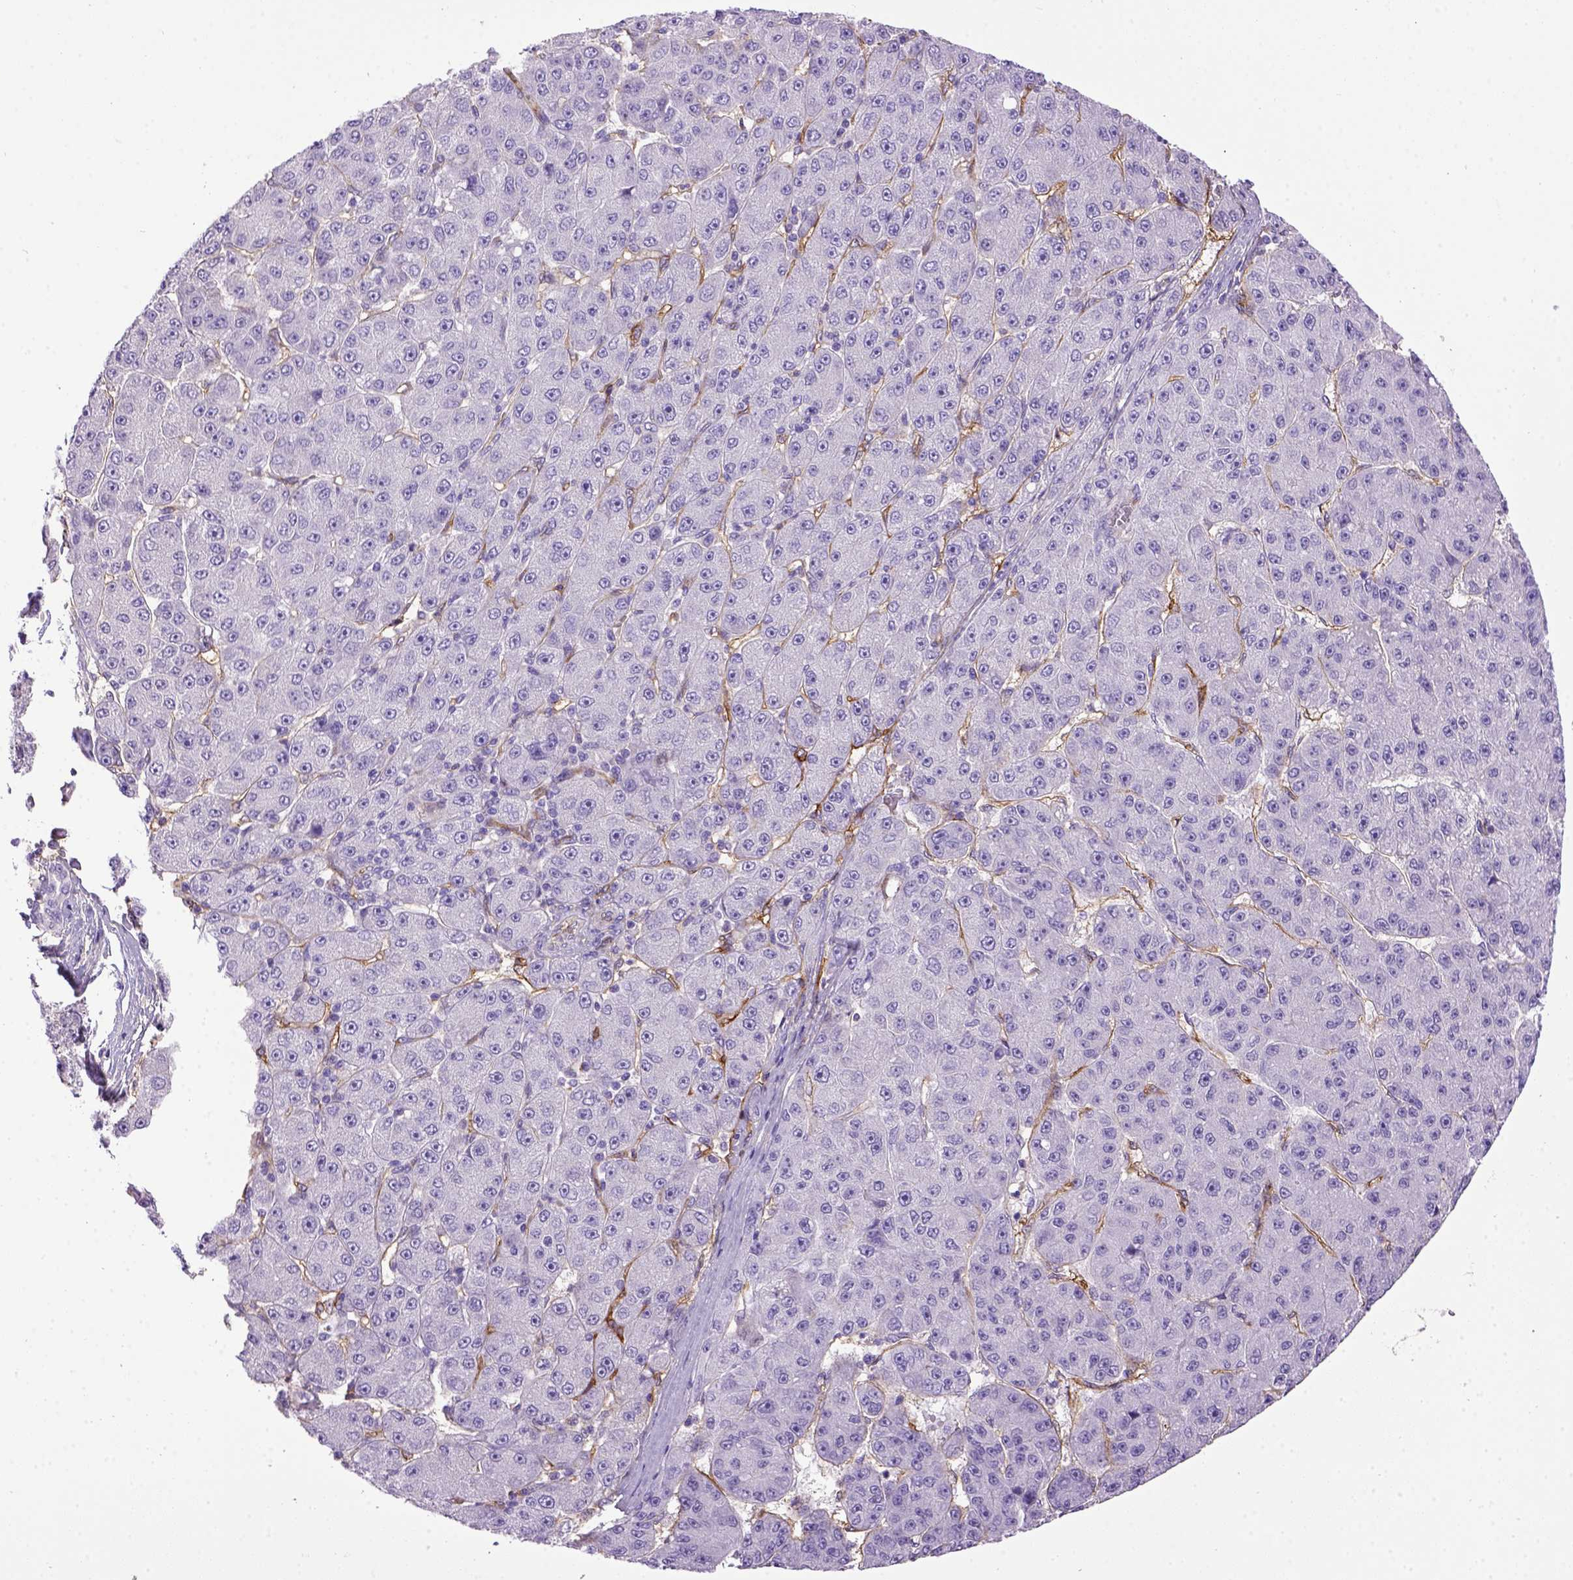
{"staining": {"intensity": "negative", "quantity": "none", "location": "none"}, "tissue": "liver cancer", "cell_type": "Tumor cells", "image_type": "cancer", "snomed": [{"axis": "morphology", "description": "Carcinoma, Hepatocellular, NOS"}, {"axis": "topography", "description": "Liver"}], "caption": "This is an immunohistochemistry histopathology image of hepatocellular carcinoma (liver). There is no staining in tumor cells.", "gene": "ENG", "patient": {"sex": "male", "age": 67}}